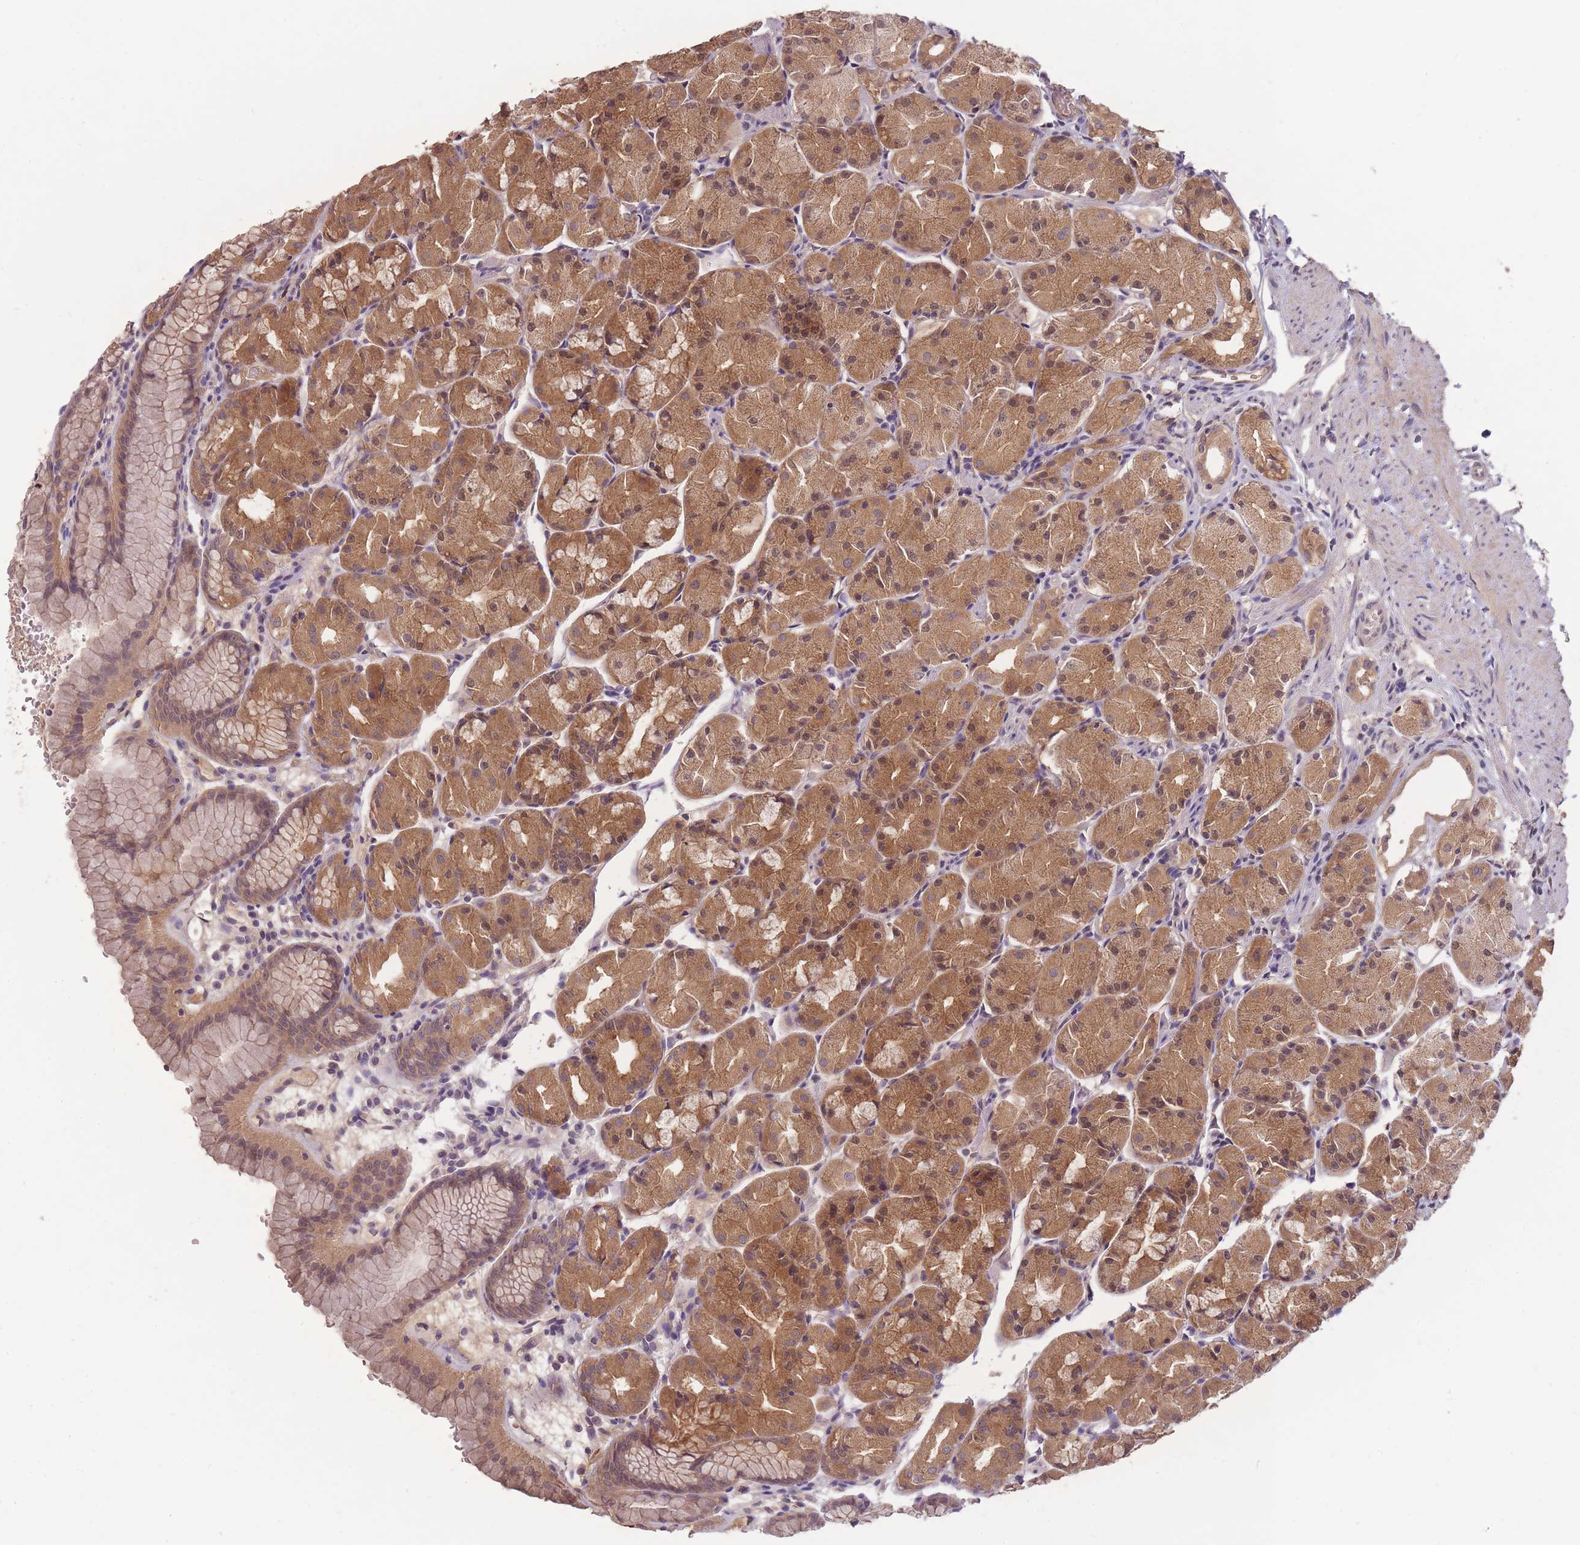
{"staining": {"intensity": "moderate", "quantity": ">75%", "location": "cytoplasmic/membranous"}, "tissue": "stomach", "cell_type": "Glandular cells", "image_type": "normal", "snomed": [{"axis": "morphology", "description": "Normal tissue, NOS"}, {"axis": "topography", "description": "Stomach, upper"}], "caption": "Moderate cytoplasmic/membranous staining for a protein is appreciated in about >75% of glandular cells of benign stomach using immunohistochemistry (IHC).", "gene": "LRATD2", "patient": {"sex": "male", "age": 47}}